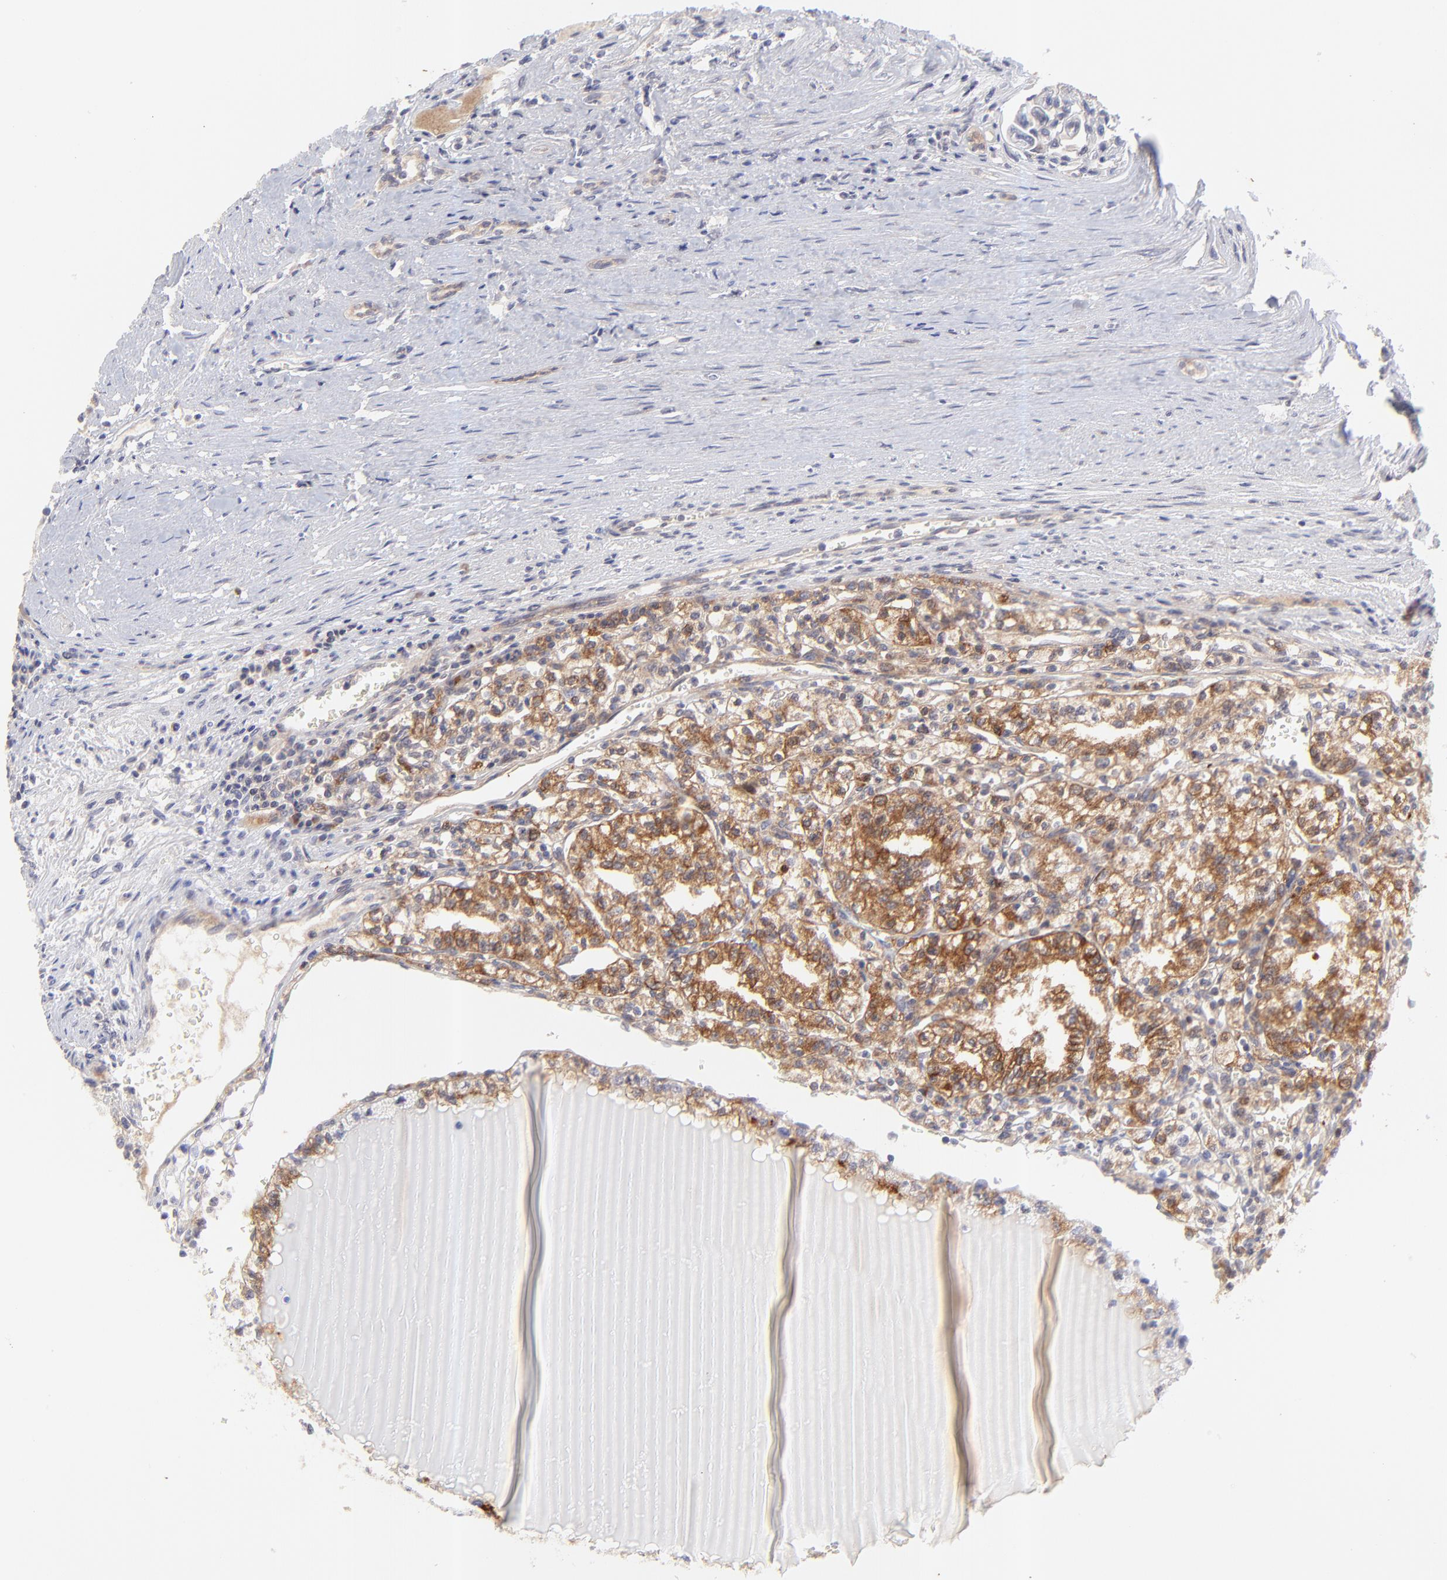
{"staining": {"intensity": "strong", "quantity": ">75%", "location": "cytoplasmic/membranous"}, "tissue": "renal cancer", "cell_type": "Tumor cells", "image_type": "cancer", "snomed": [{"axis": "morphology", "description": "Adenocarcinoma, NOS"}, {"axis": "topography", "description": "Kidney"}], "caption": "Immunohistochemistry (IHC) photomicrograph of neoplastic tissue: adenocarcinoma (renal) stained using IHC reveals high levels of strong protein expression localized specifically in the cytoplasmic/membranous of tumor cells, appearing as a cytoplasmic/membranous brown color.", "gene": "TNRC6B", "patient": {"sex": "male", "age": 61}}